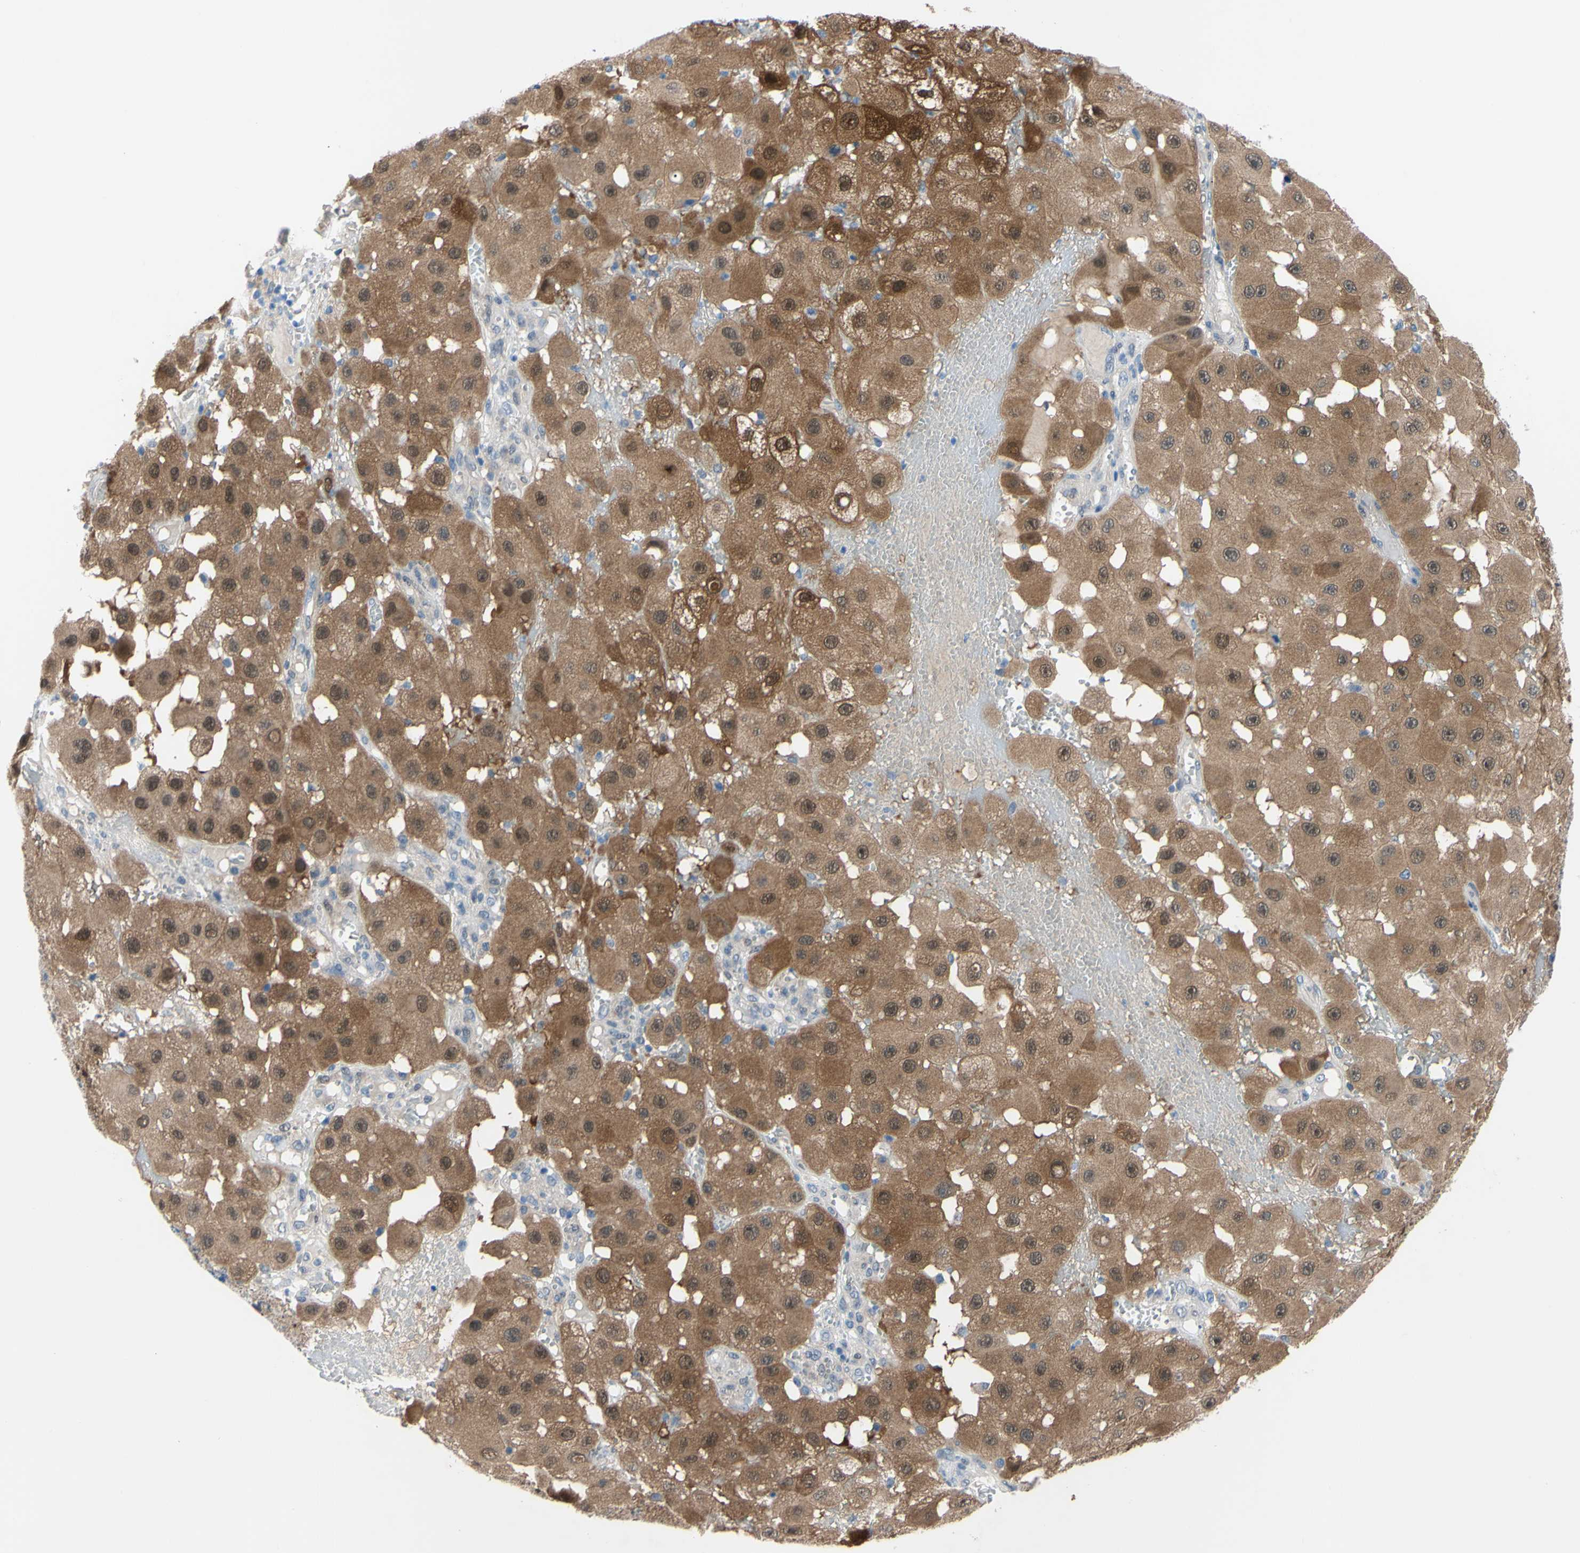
{"staining": {"intensity": "moderate", "quantity": ">75%", "location": "cytoplasmic/membranous,nuclear"}, "tissue": "melanoma", "cell_type": "Tumor cells", "image_type": "cancer", "snomed": [{"axis": "morphology", "description": "Malignant melanoma, NOS"}, {"axis": "topography", "description": "Skin"}], "caption": "Immunohistochemistry micrograph of human malignant melanoma stained for a protein (brown), which exhibits medium levels of moderate cytoplasmic/membranous and nuclear expression in approximately >75% of tumor cells.", "gene": "NOL3", "patient": {"sex": "female", "age": 81}}